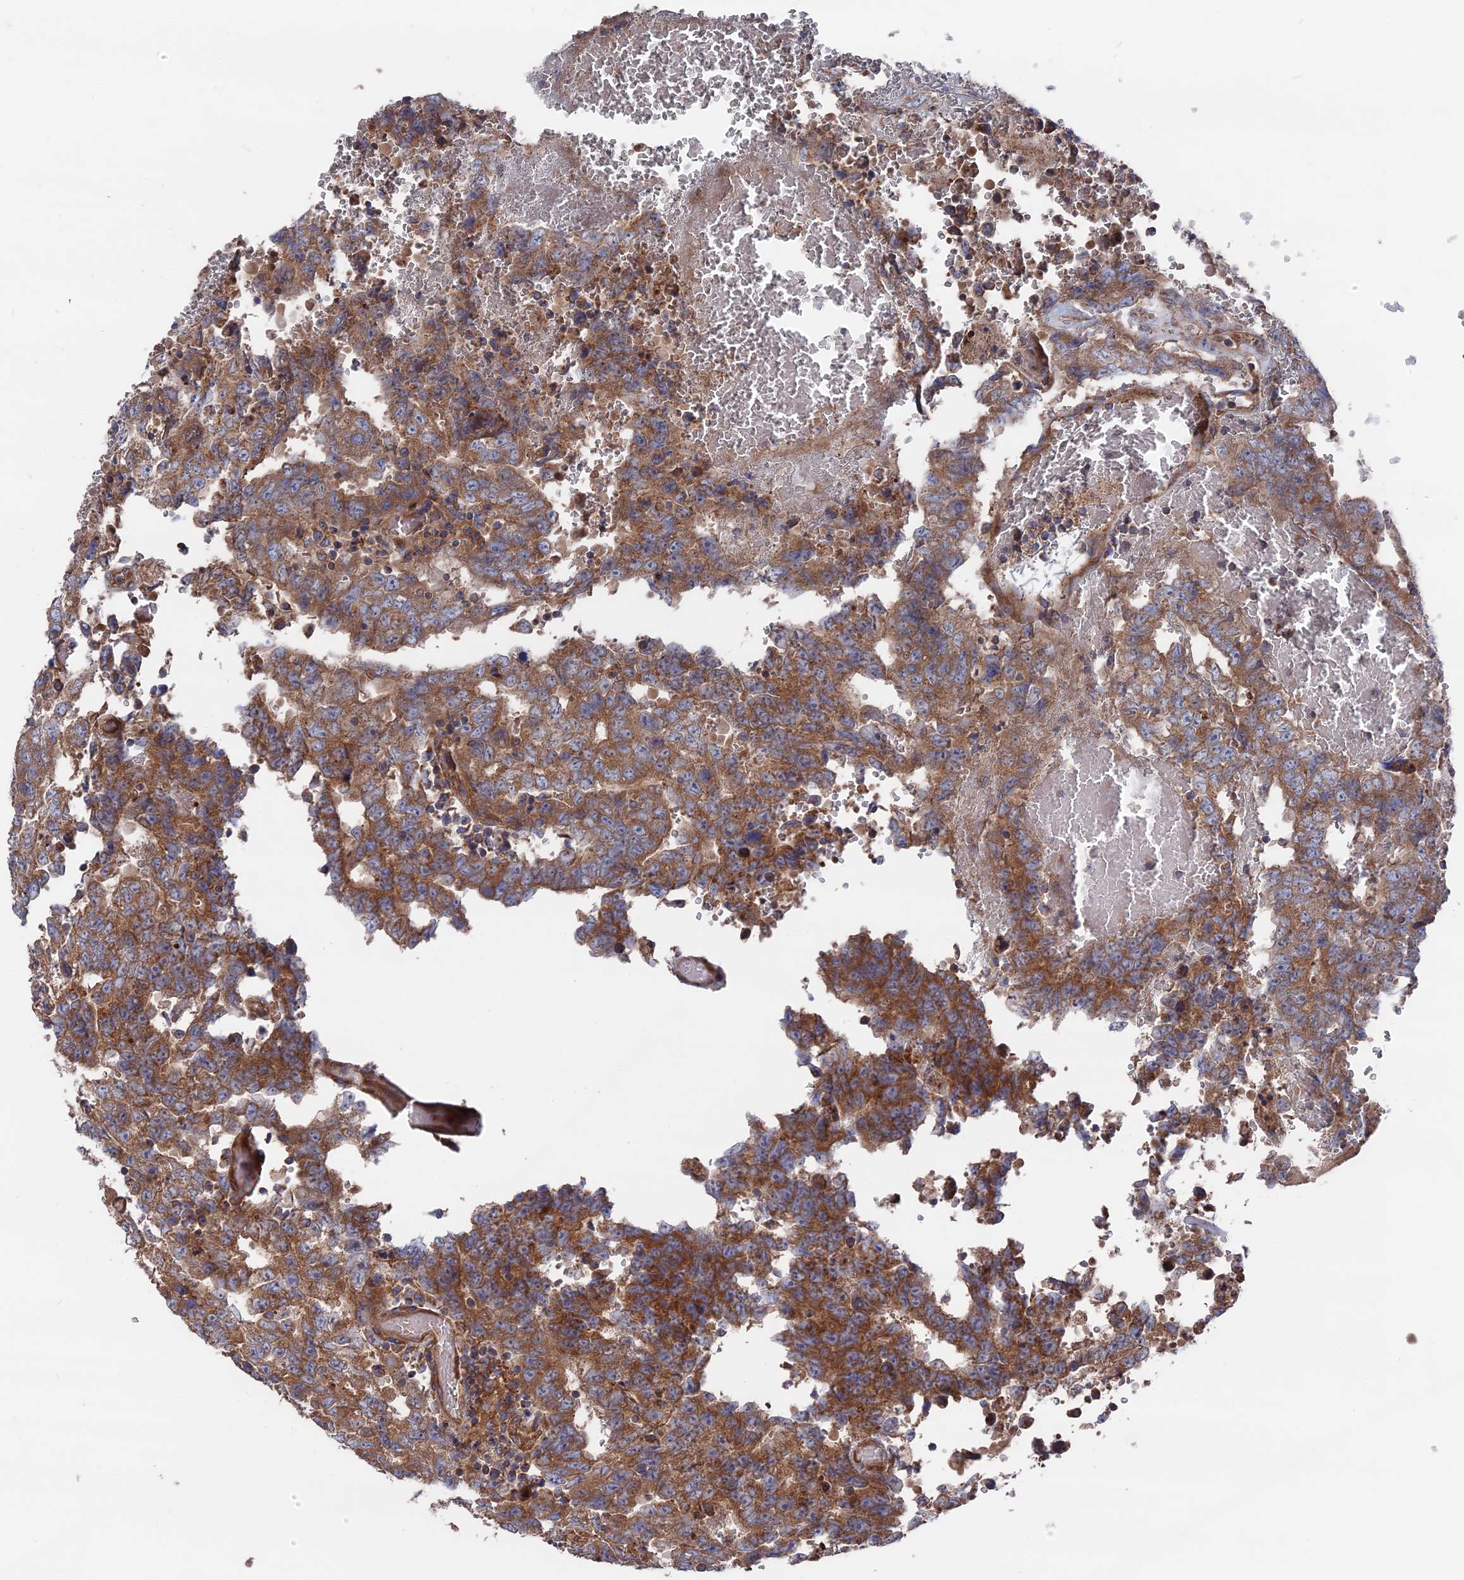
{"staining": {"intensity": "moderate", "quantity": ">75%", "location": "cytoplasmic/membranous"}, "tissue": "testis cancer", "cell_type": "Tumor cells", "image_type": "cancer", "snomed": [{"axis": "morphology", "description": "Carcinoma, Embryonal, NOS"}, {"axis": "topography", "description": "Testis"}], "caption": "Immunohistochemical staining of human embryonal carcinoma (testis) exhibits moderate cytoplasmic/membranous protein staining in approximately >75% of tumor cells.", "gene": "TELO2", "patient": {"sex": "male", "age": 26}}